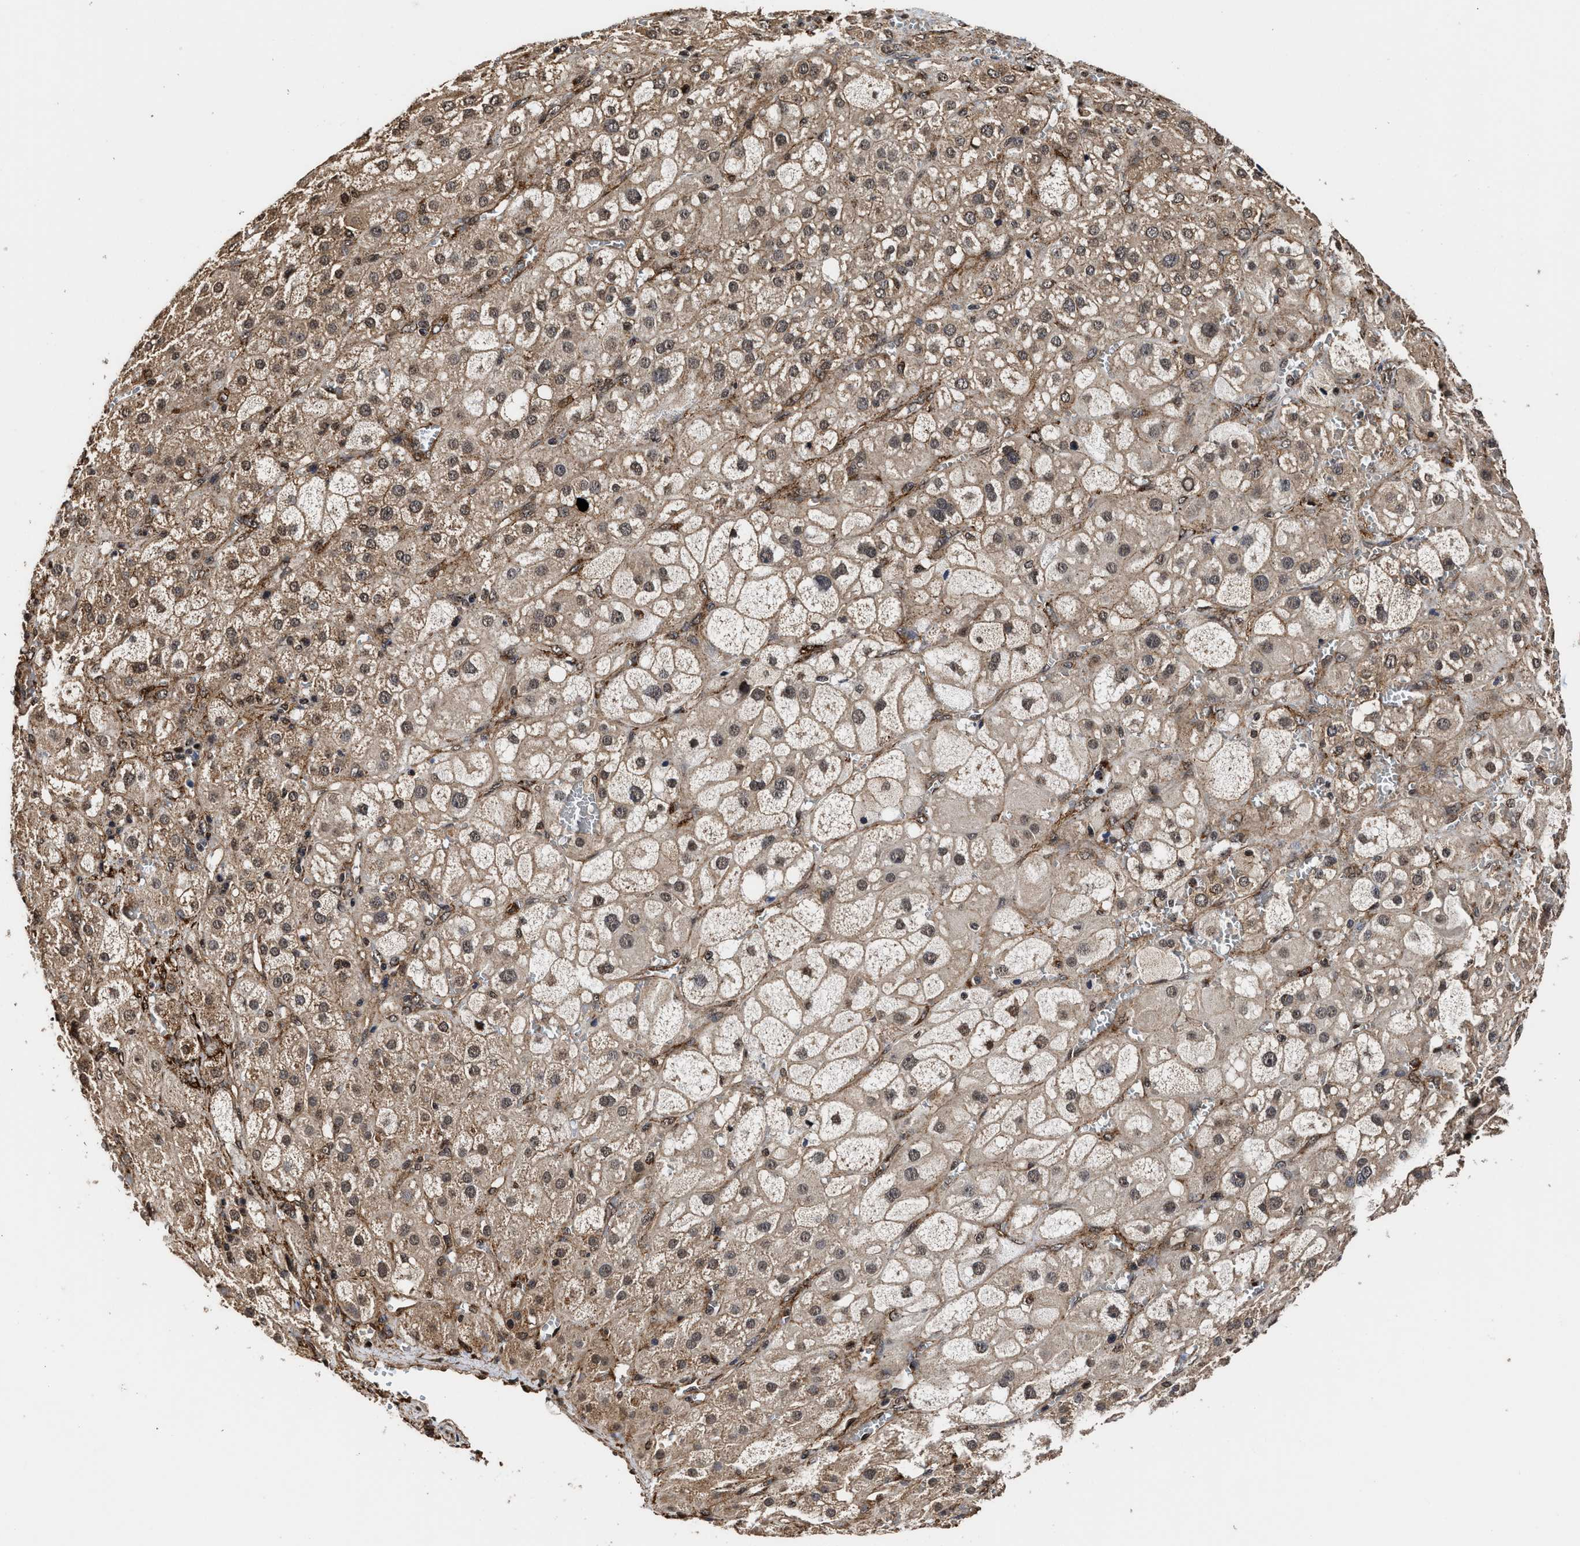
{"staining": {"intensity": "strong", "quantity": ">75%", "location": "cytoplasmic/membranous,nuclear"}, "tissue": "adrenal gland", "cell_type": "Glandular cells", "image_type": "normal", "snomed": [{"axis": "morphology", "description": "Normal tissue, NOS"}, {"axis": "topography", "description": "Adrenal gland"}], "caption": "There is high levels of strong cytoplasmic/membranous,nuclear expression in glandular cells of unremarkable adrenal gland, as demonstrated by immunohistochemical staining (brown color).", "gene": "SEPTIN2", "patient": {"sex": "female", "age": 47}}